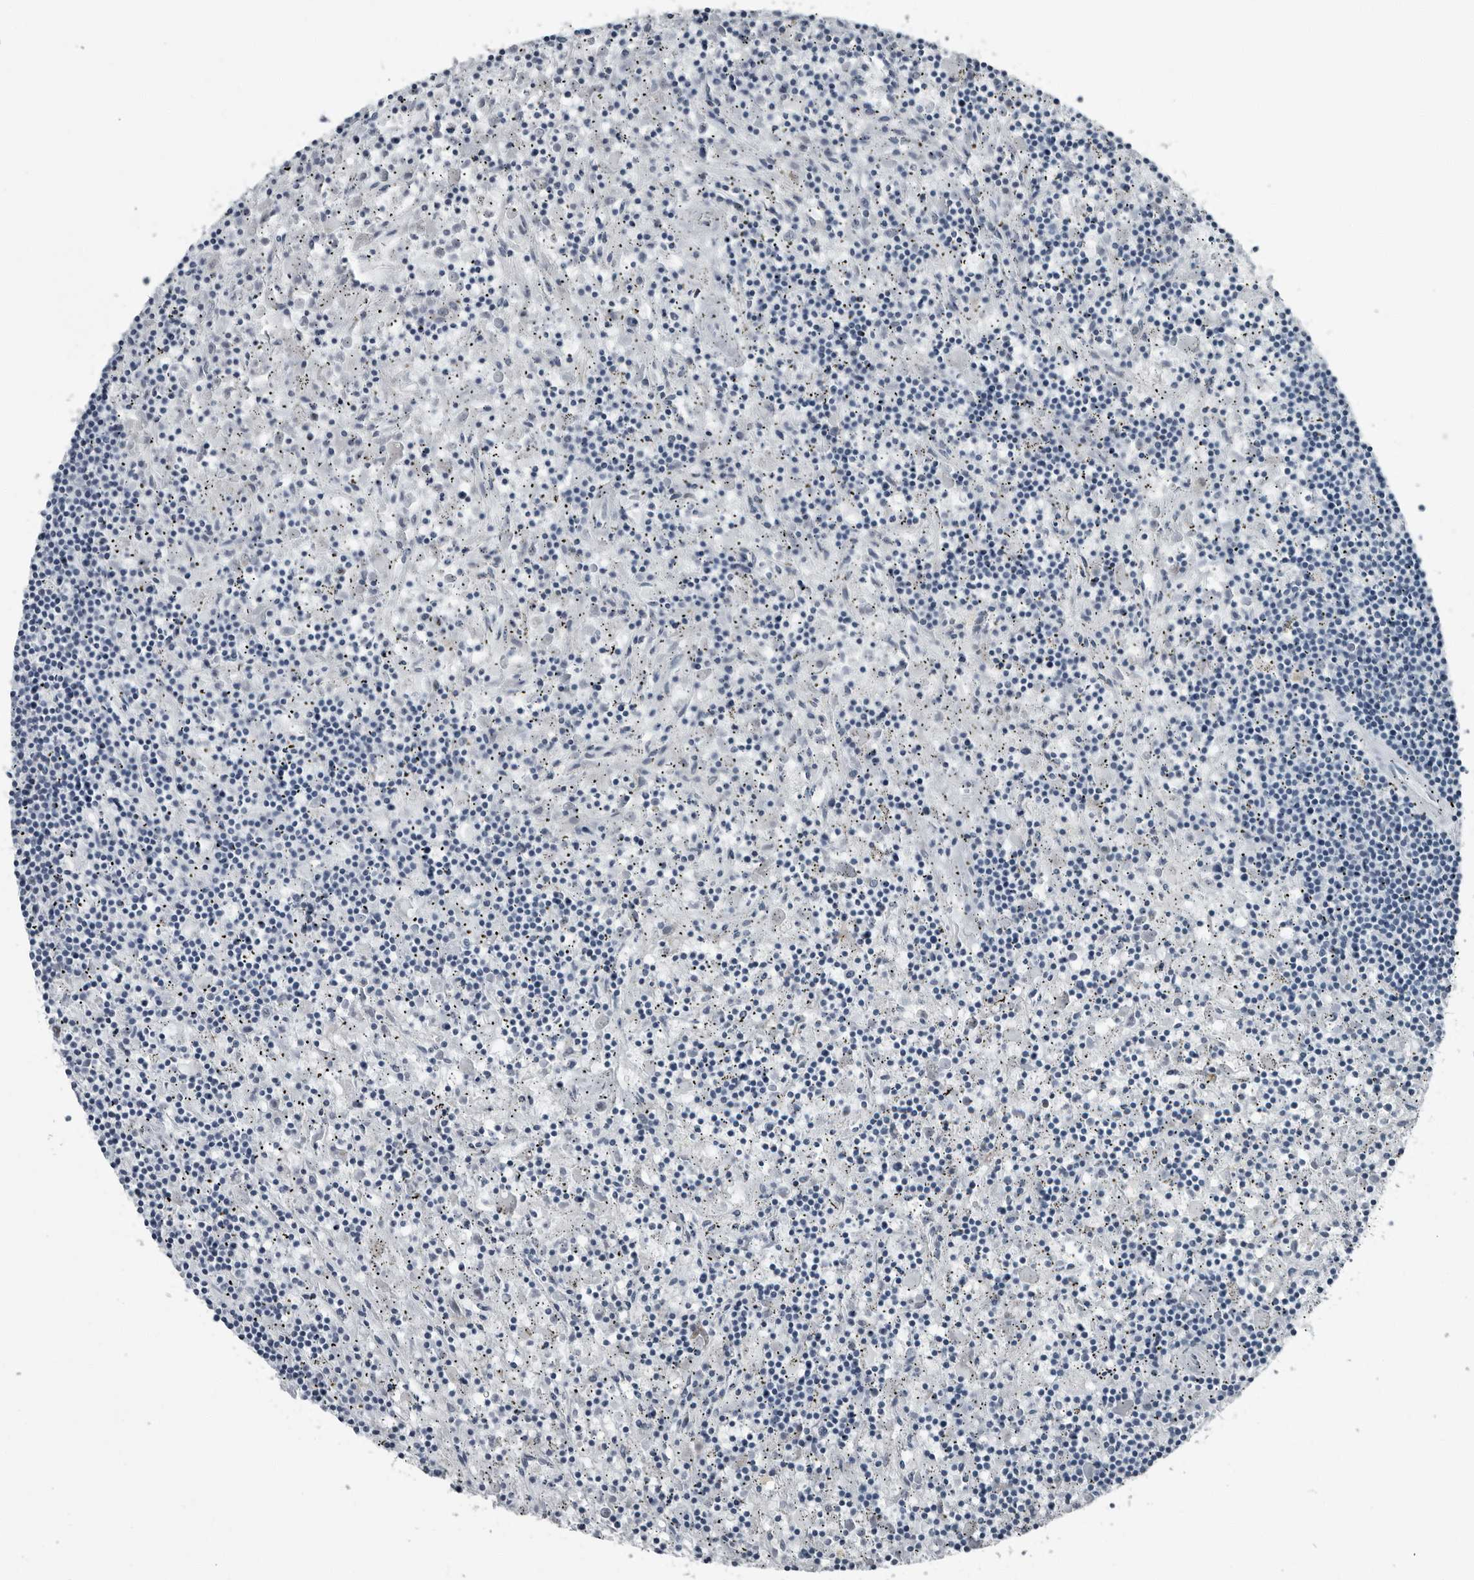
{"staining": {"intensity": "negative", "quantity": "none", "location": "none"}, "tissue": "lymphoma", "cell_type": "Tumor cells", "image_type": "cancer", "snomed": [{"axis": "morphology", "description": "Malignant lymphoma, non-Hodgkin's type, Low grade"}, {"axis": "topography", "description": "Spleen"}], "caption": "Micrograph shows no protein expression in tumor cells of low-grade malignant lymphoma, non-Hodgkin's type tissue.", "gene": "PDCD11", "patient": {"sex": "male", "age": 76}}